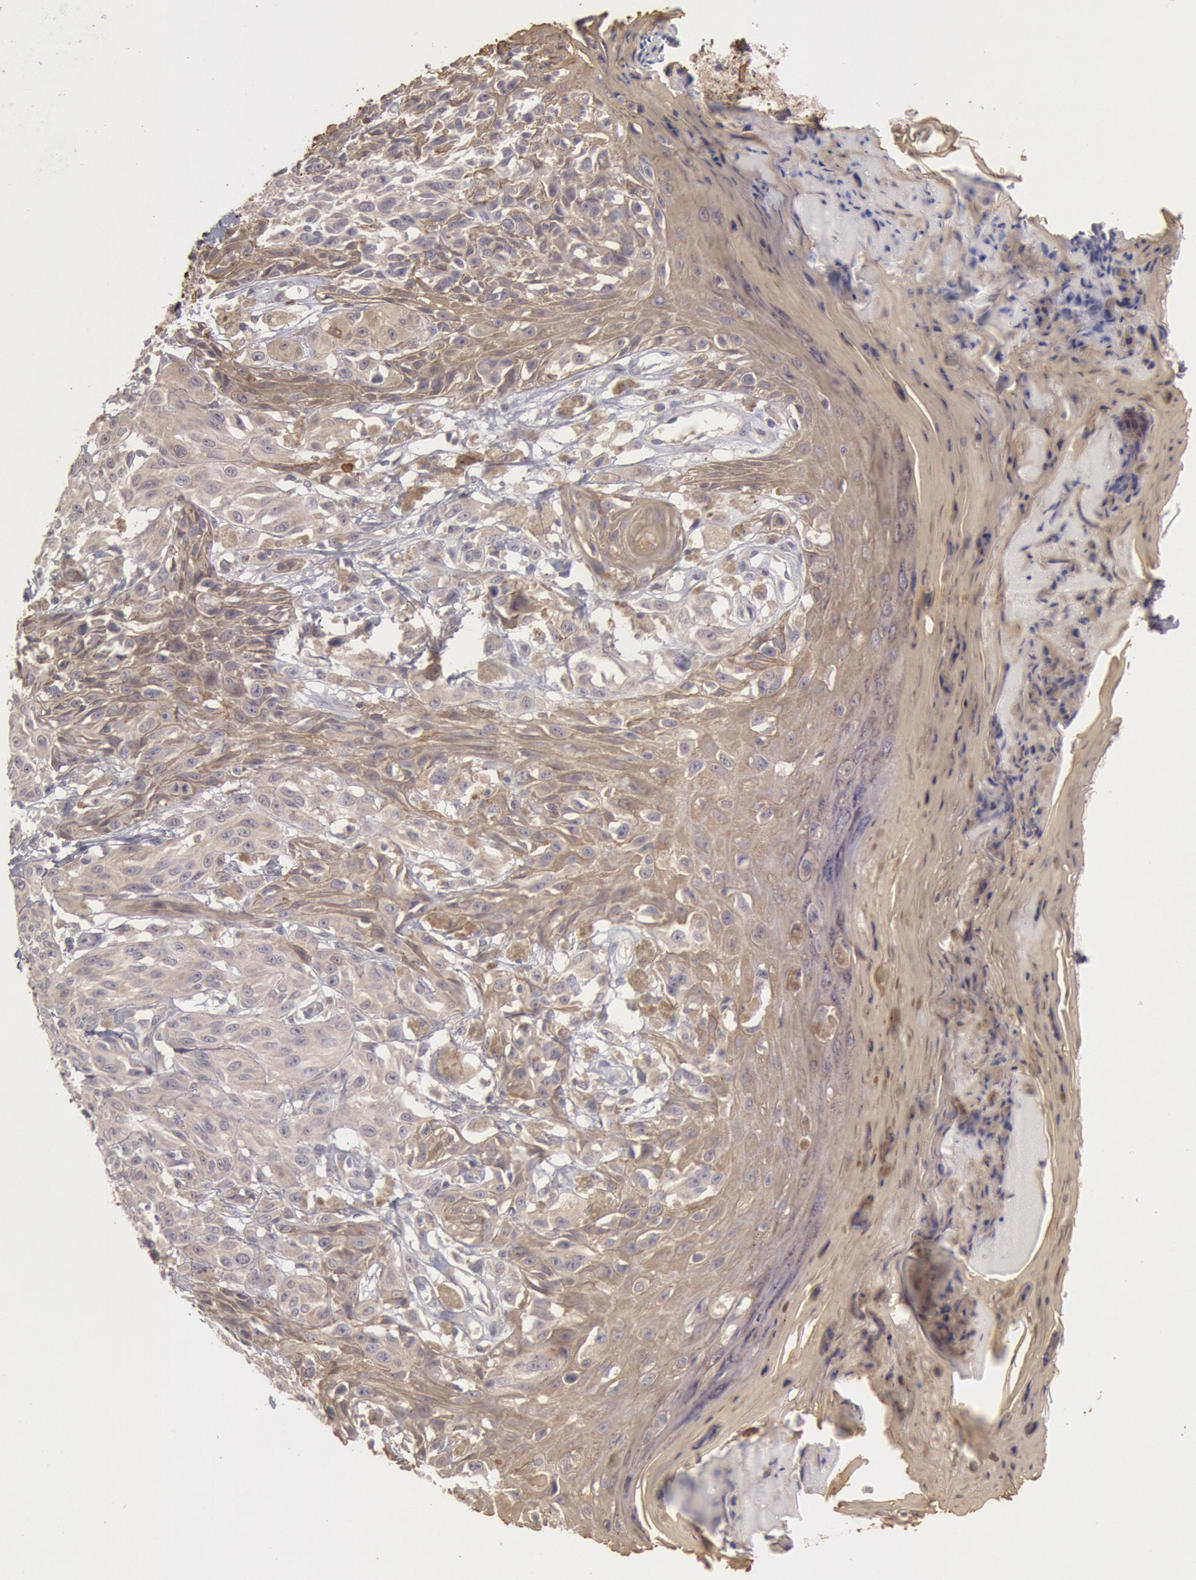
{"staining": {"intensity": "negative", "quantity": "none", "location": "none"}, "tissue": "melanoma", "cell_type": "Tumor cells", "image_type": "cancer", "snomed": [{"axis": "morphology", "description": "Malignant melanoma, NOS"}, {"axis": "topography", "description": "Skin"}], "caption": "Human melanoma stained for a protein using immunohistochemistry reveals no positivity in tumor cells.", "gene": "ZFP36L1", "patient": {"sex": "female", "age": 77}}